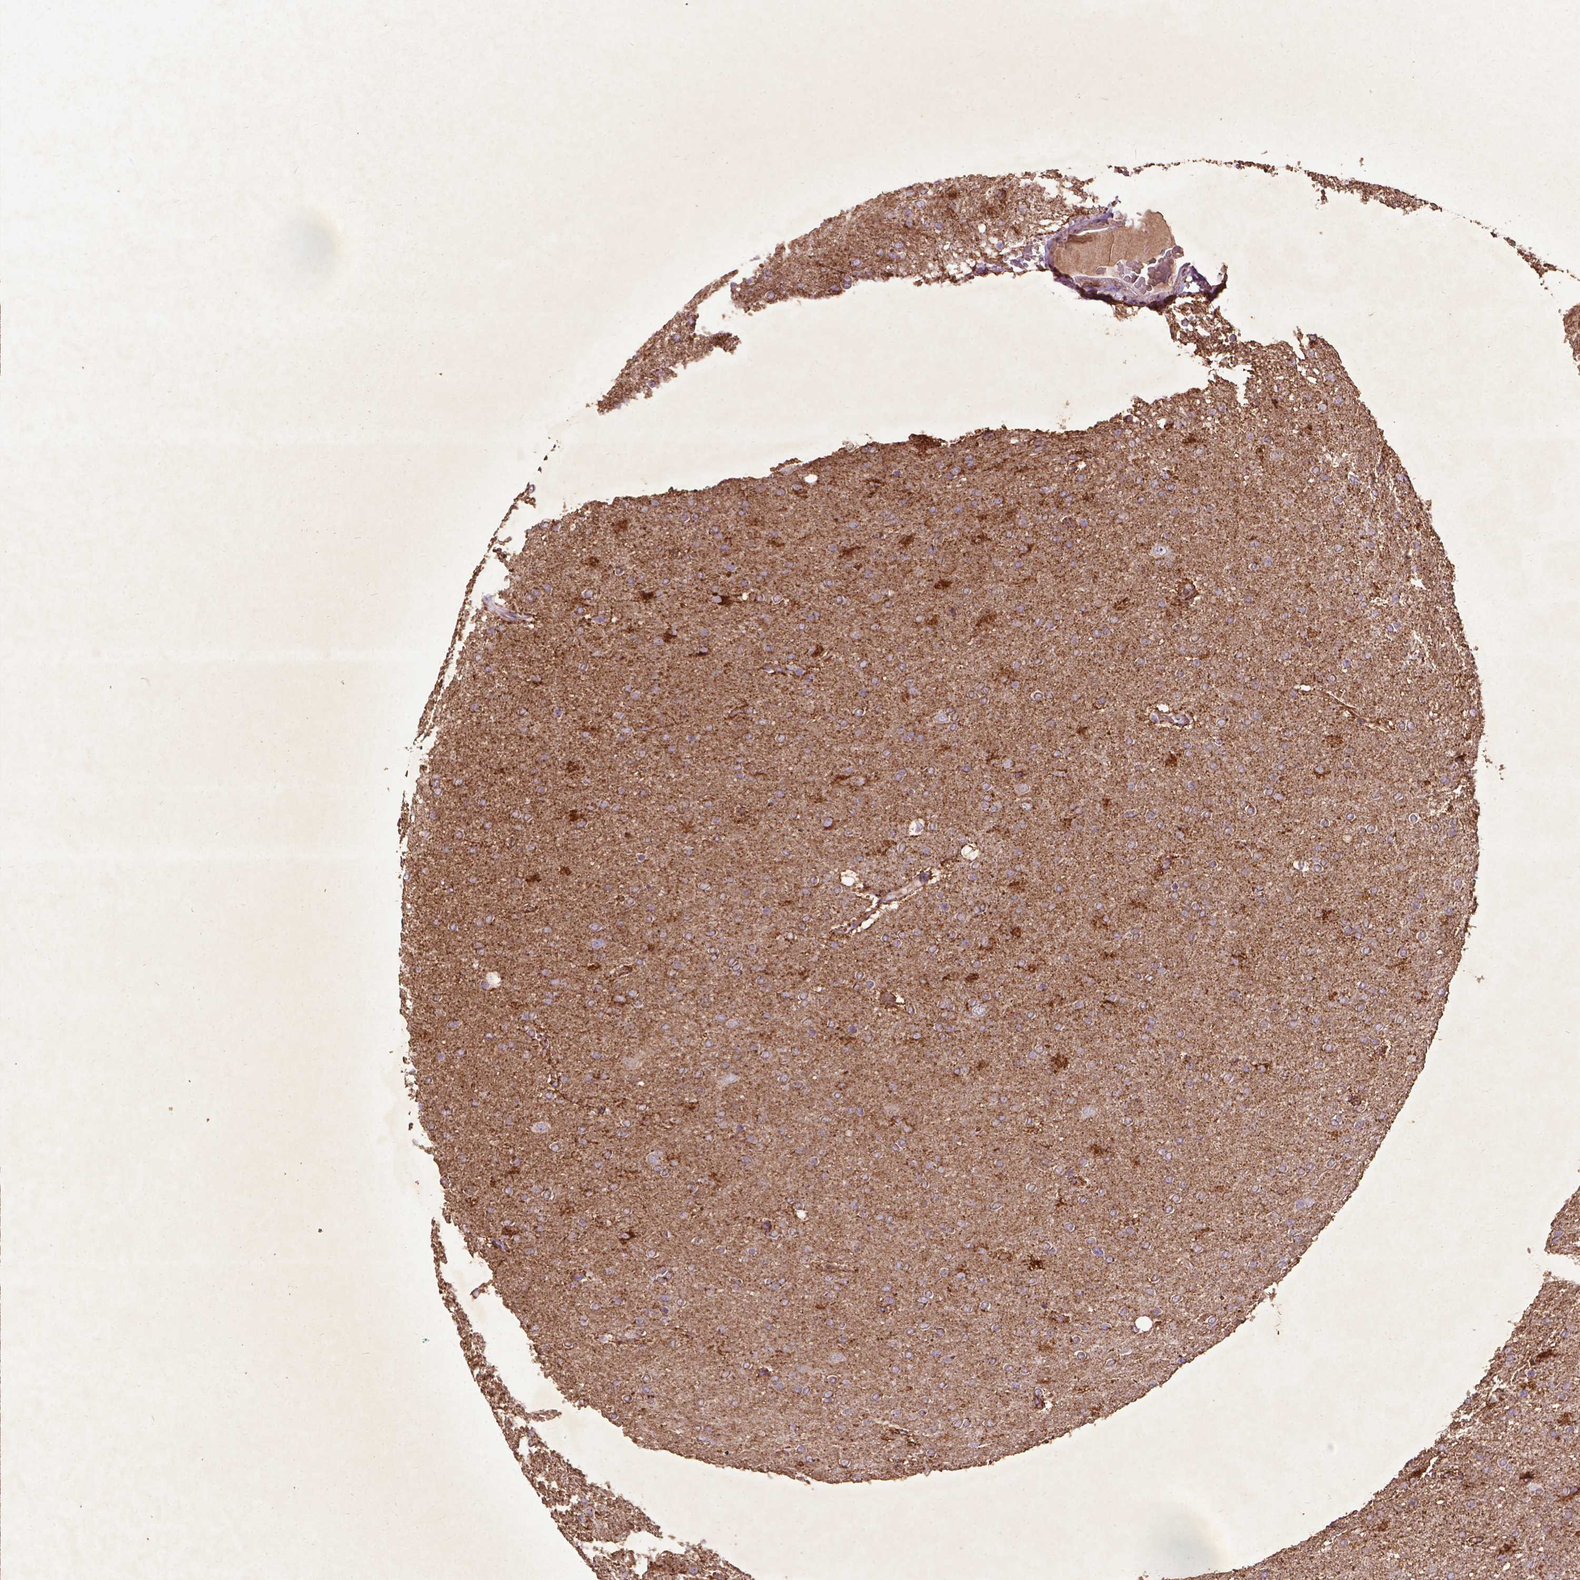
{"staining": {"intensity": "strong", "quantity": "<25%", "location": "cytoplasmic/membranous"}, "tissue": "glioma", "cell_type": "Tumor cells", "image_type": "cancer", "snomed": [{"axis": "morphology", "description": "Glioma, malignant, High grade"}, {"axis": "topography", "description": "Cerebral cortex"}], "caption": "Malignant glioma (high-grade) tissue exhibits strong cytoplasmic/membranous staining in approximately <25% of tumor cells (DAB = brown stain, brightfield microscopy at high magnification).", "gene": "THEGL", "patient": {"sex": "male", "age": 70}}